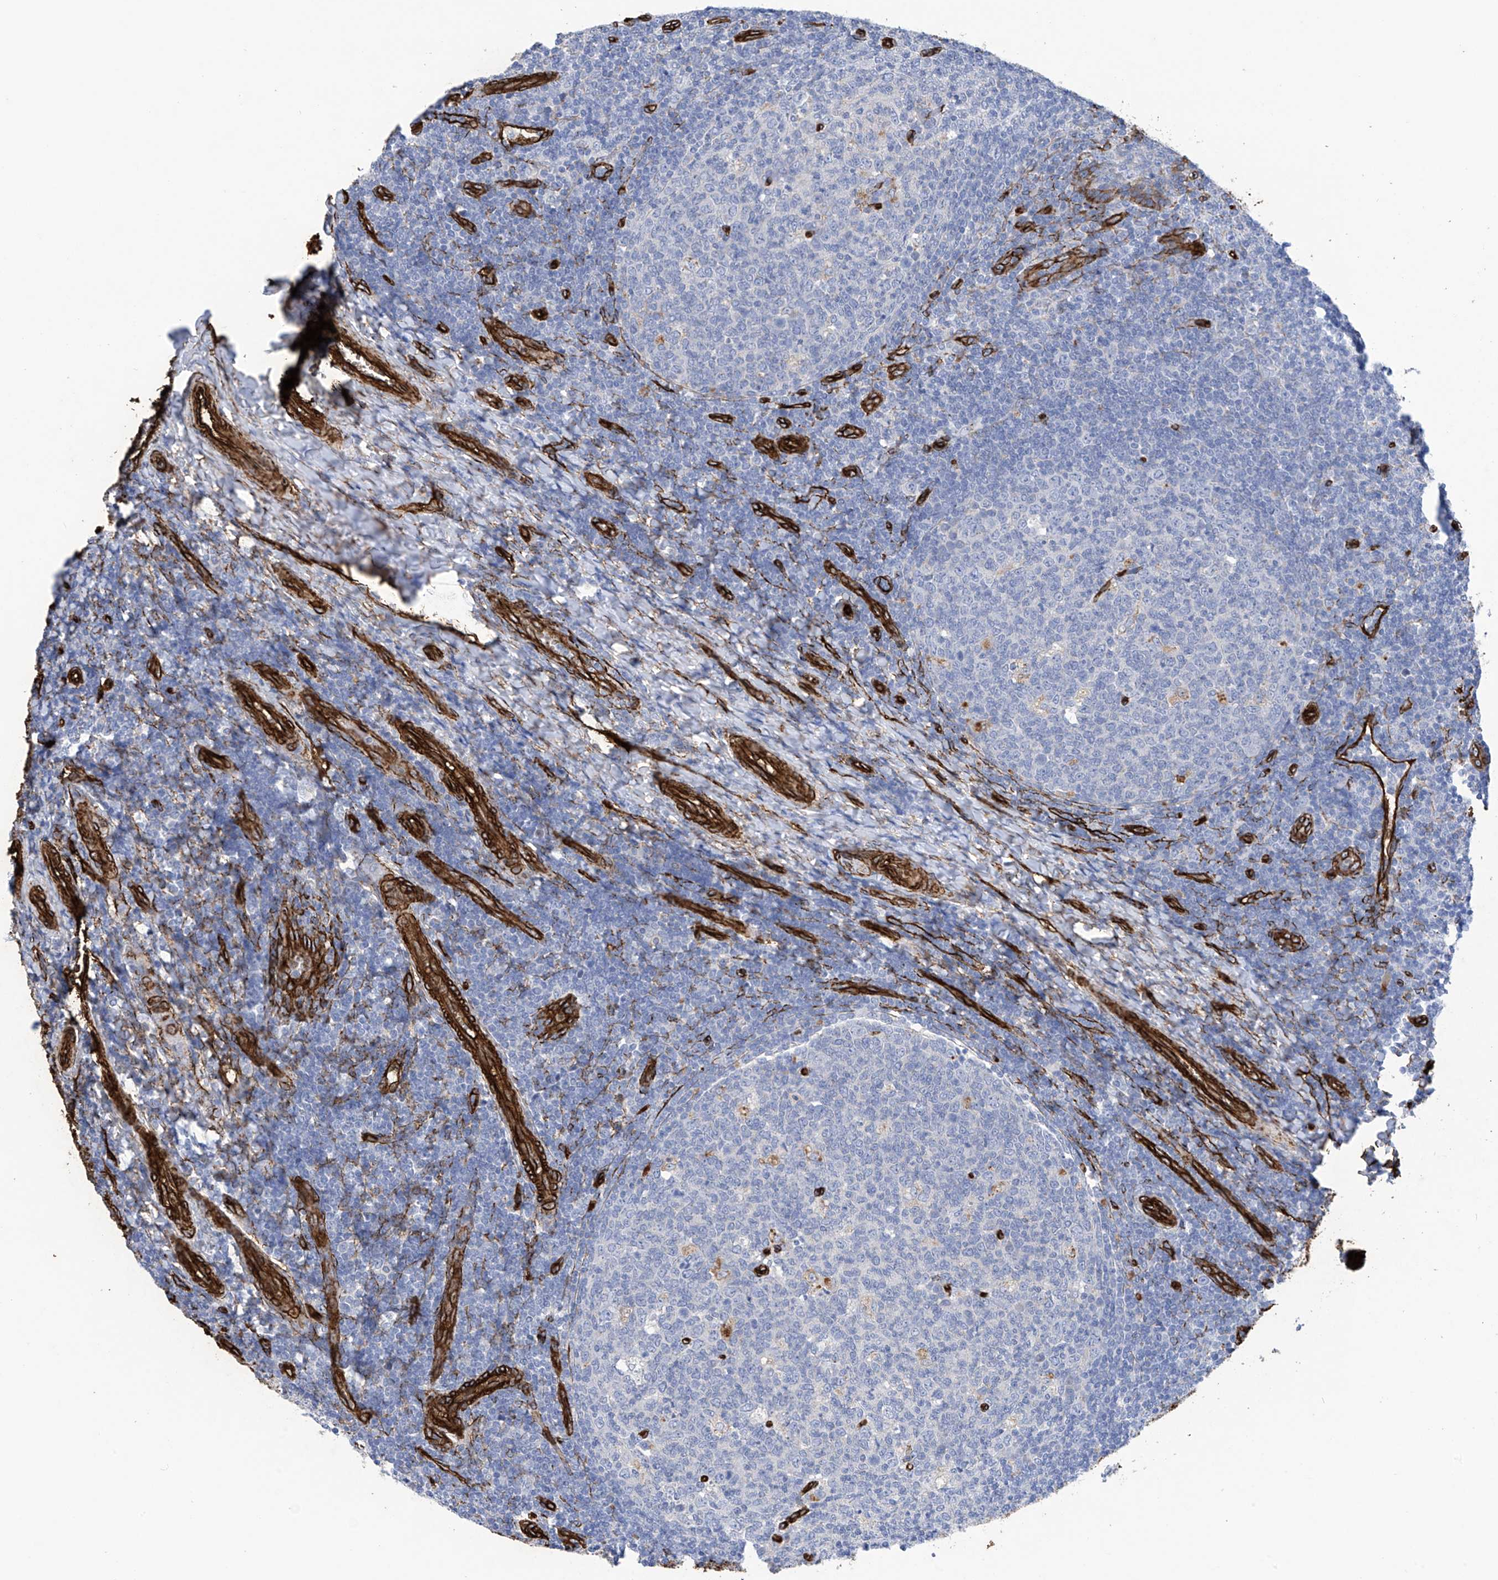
{"staining": {"intensity": "negative", "quantity": "none", "location": "none"}, "tissue": "tonsil", "cell_type": "Germinal center cells", "image_type": "normal", "snomed": [{"axis": "morphology", "description": "Normal tissue, NOS"}, {"axis": "topography", "description": "Tonsil"}], "caption": "The image displays no staining of germinal center cells in benign tonsil.", "gene": "UBTD1", "patient": {"sex": "female", "age": 19}}